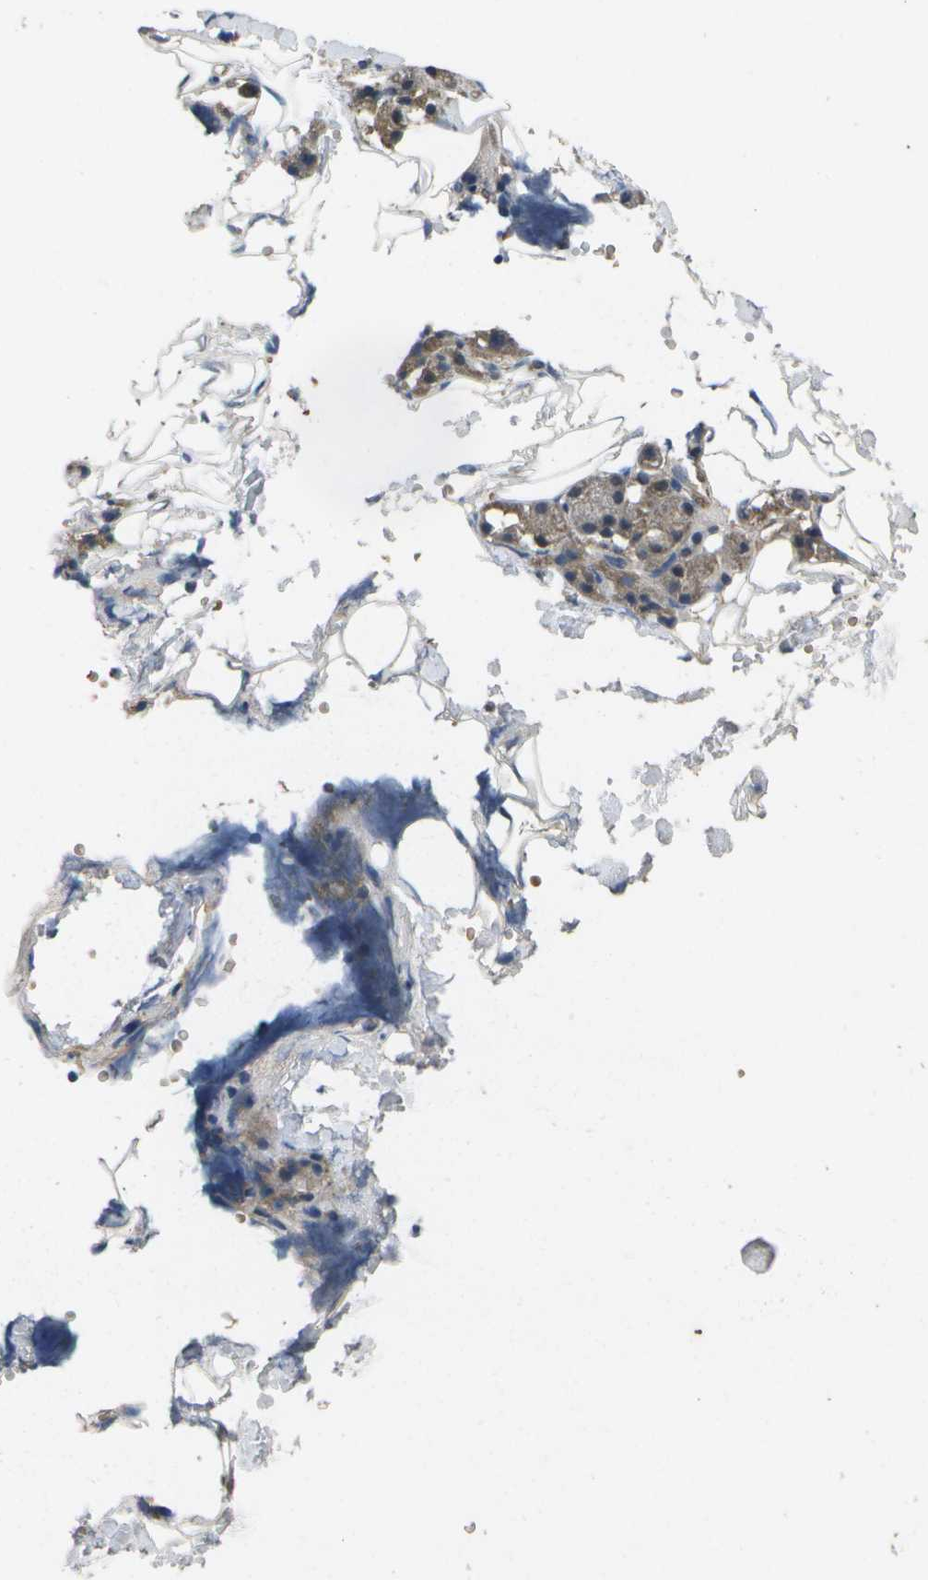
{"staining": {"intensity": "moderate", "quantity": ">75%", "location": "cytoplasmic/membranous"}, "tissue": "salivary gland", "cell_type": "Glandular cells", "image_type": "normal", "snomed": [{"axis": "morphology", "description": "Normal tissue, NOS"}, {"axis": "topography", "description": "Salivary gland"}], "caption": "Glandular cells demonstrate moderate cytoplasmic/membranous staining in approximately >75% of cells in benign salivary gland.", "gene": "ALAS1", "patient": {"sex": "male", "age": 62}}